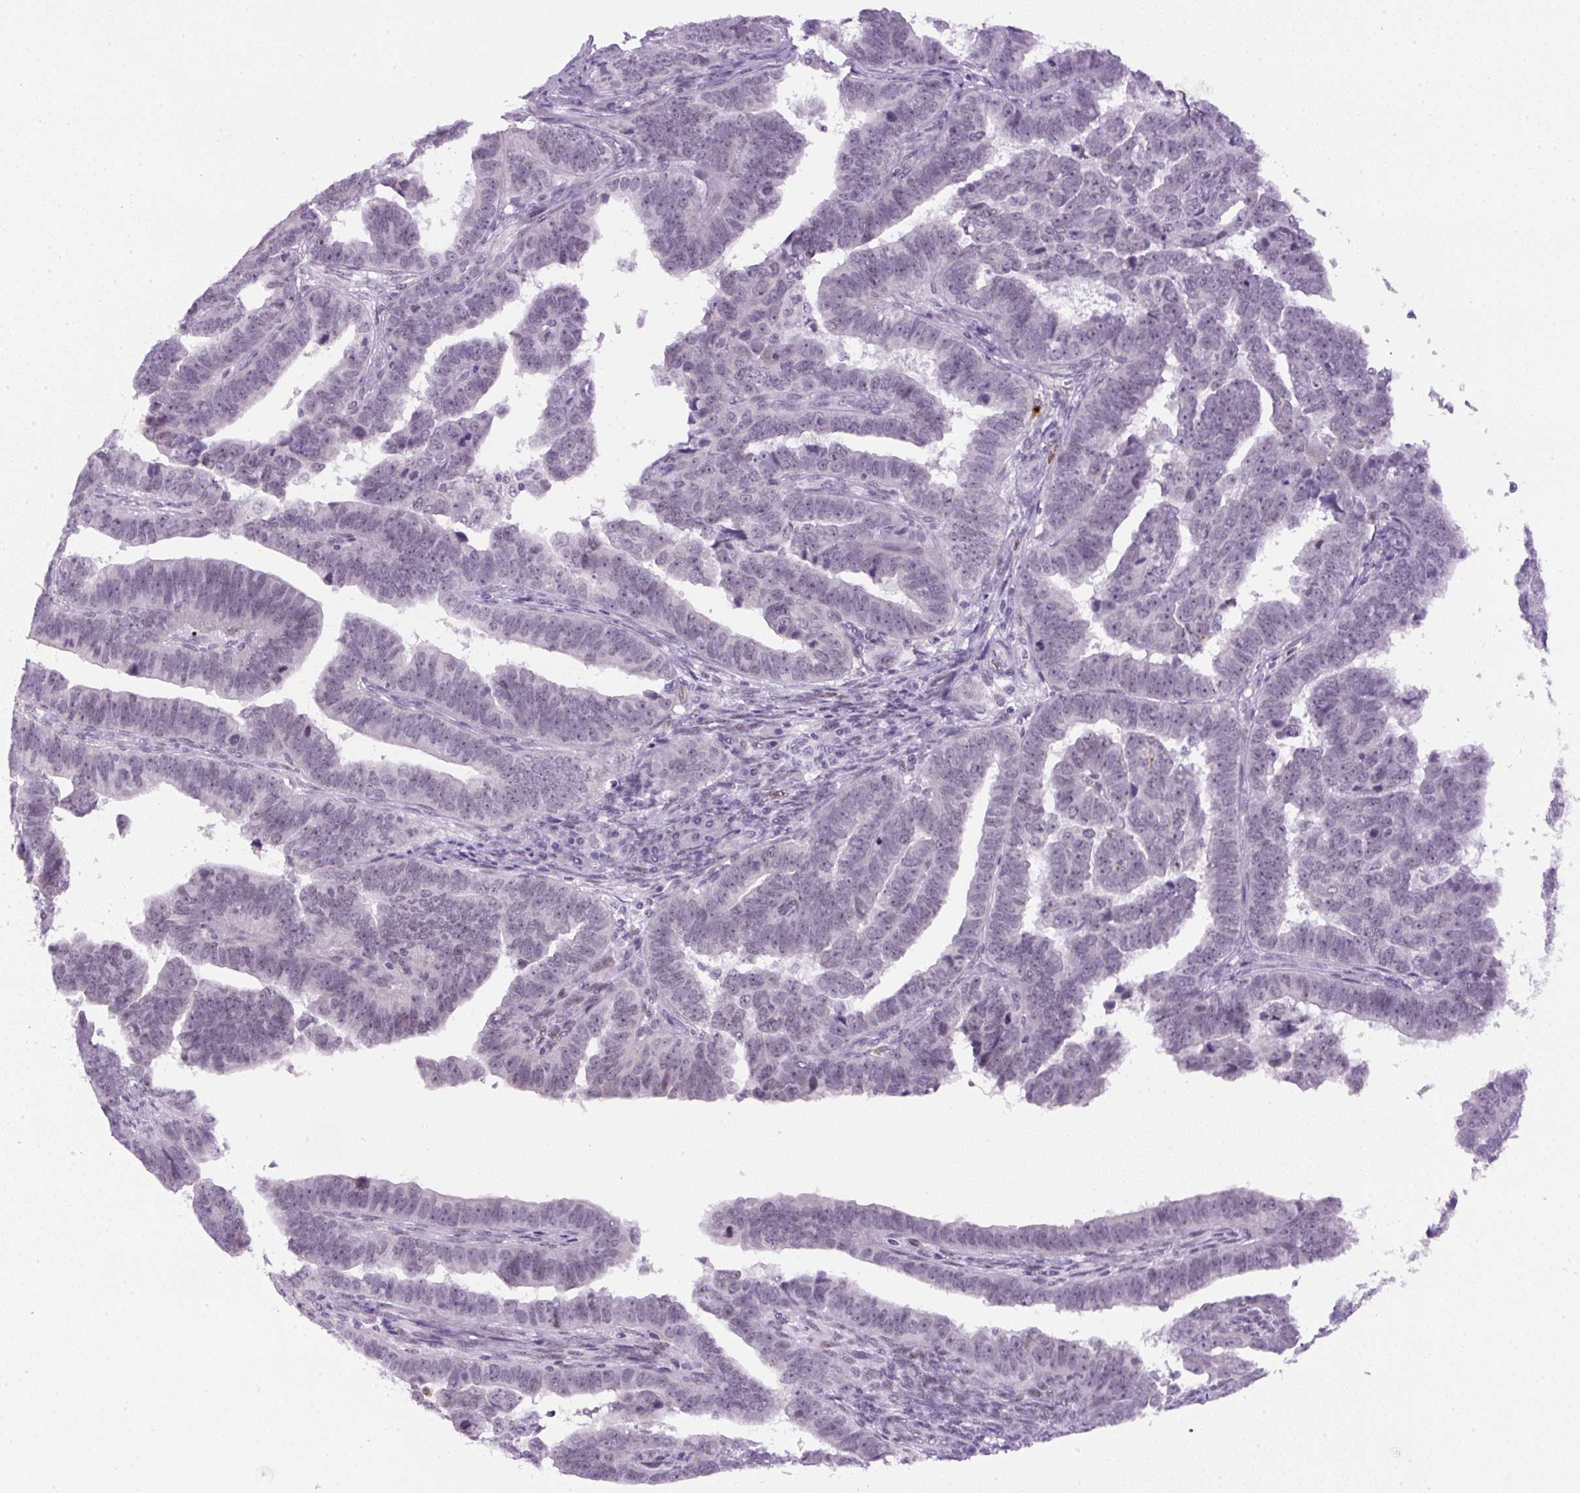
{"staining": {"intensity": "negative", "quantity": "none", "location": "none"}, "tissue": "endometrial cancer", "cell_type": "Tumor cells", "image_type": "cancer", "snomed": [{"axis": "morphology", "description": "Adenocarcinoma, NOS"}, {"axis": "topography", "description": "Endometrium"}], "caption": "Tumor cells show no significant protein staining in endometrial cancer (adenocarcinoma).", "gene": "RHBDD2", "patient": {"sex": "female", "age": 75}}